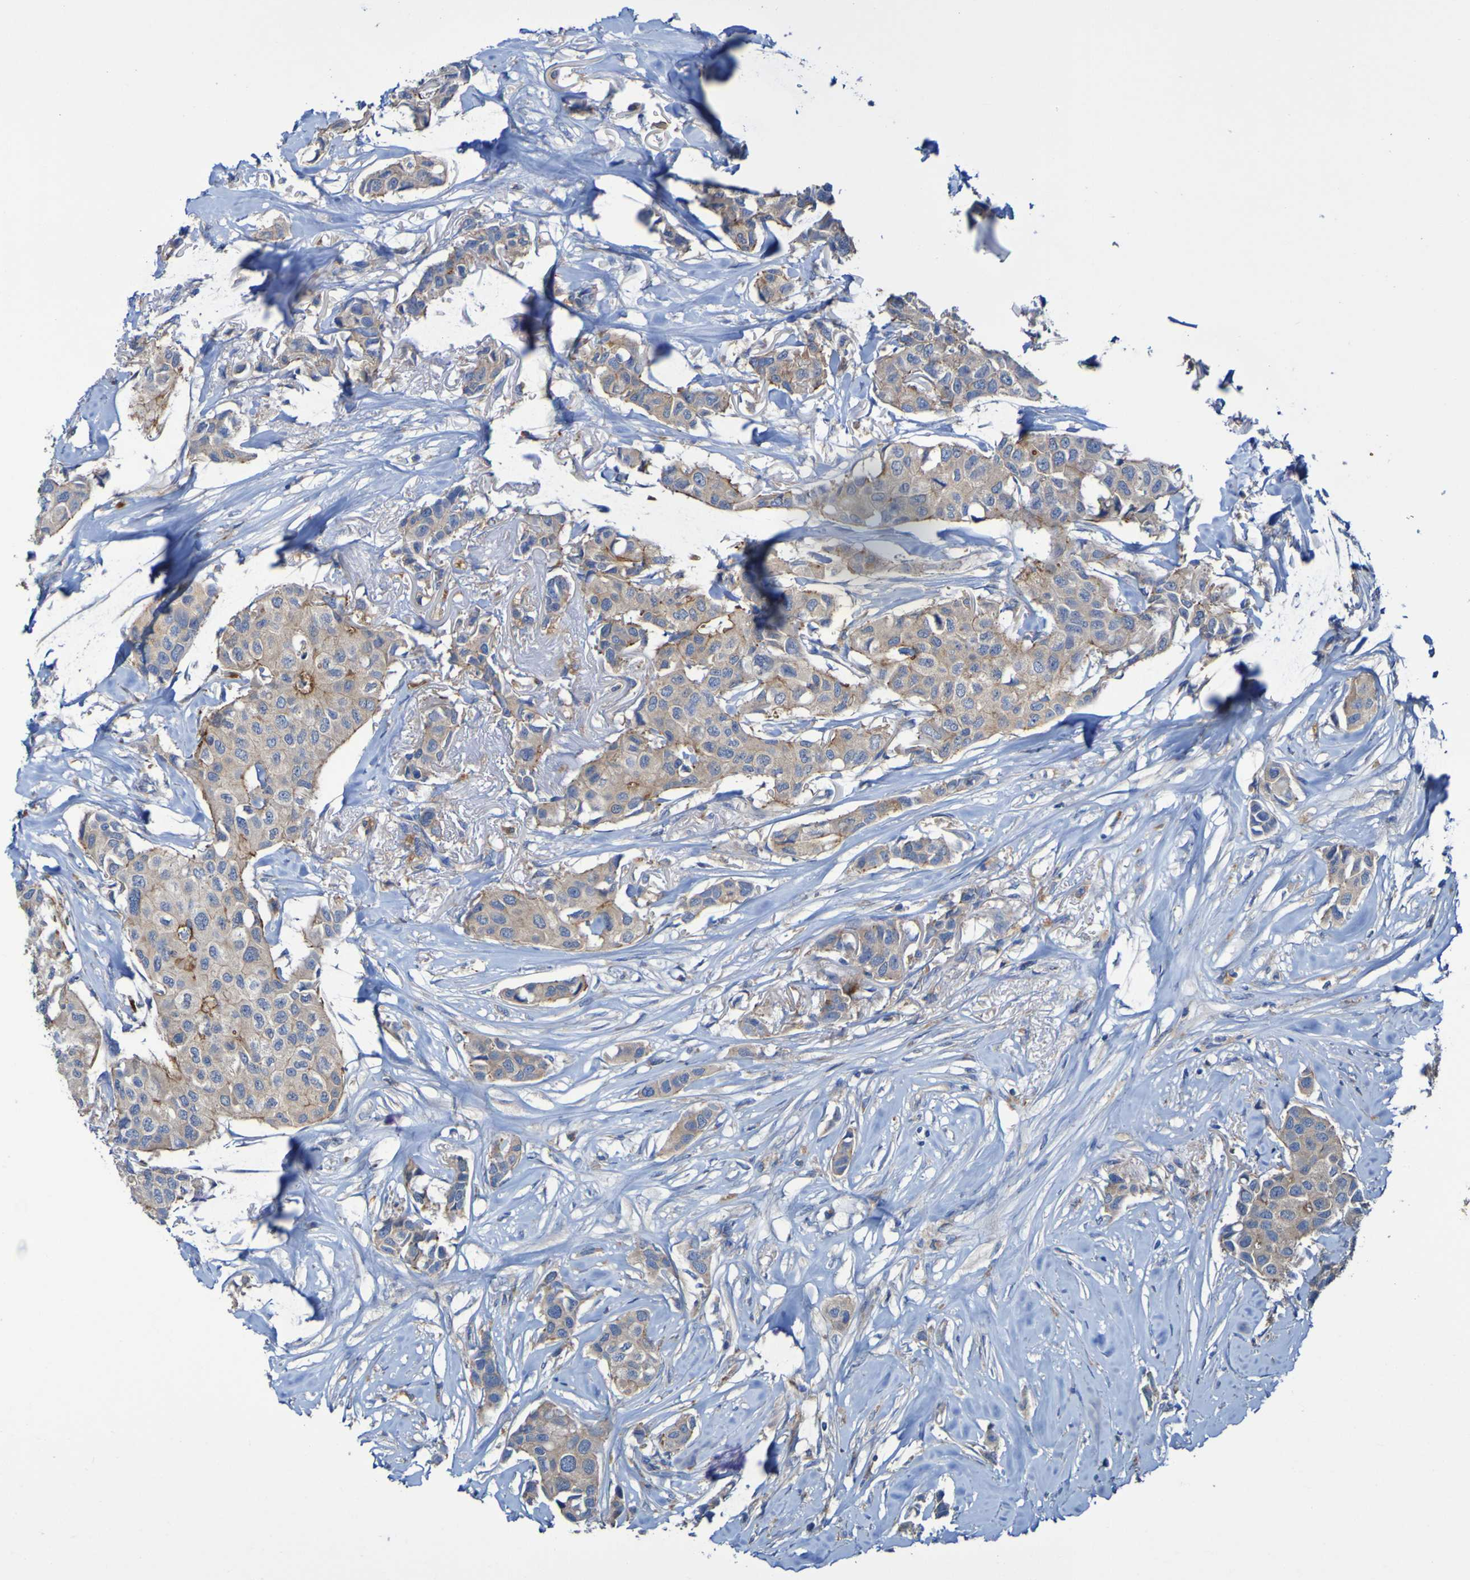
{"staining": {"intensity": "weak", "quantity": ">75%", "location": "cytoplasmic/membranous"}, "tissue": "breast cancer", "cell_type": "Tumor cells", "image_type": "cancer", "snomed": [{"axis": "morphology", "description": "Duct carcinoma"}, {"axis": "topography", "description": "Breast"}], "caption": "Weak cytoplasmic/membranous expression is identified in approximately >75% of tumor cells in breast invasive ductal carcinoma.", "gene": "ARHGEF16", "patient": {"sex": "female", "age": 80}}